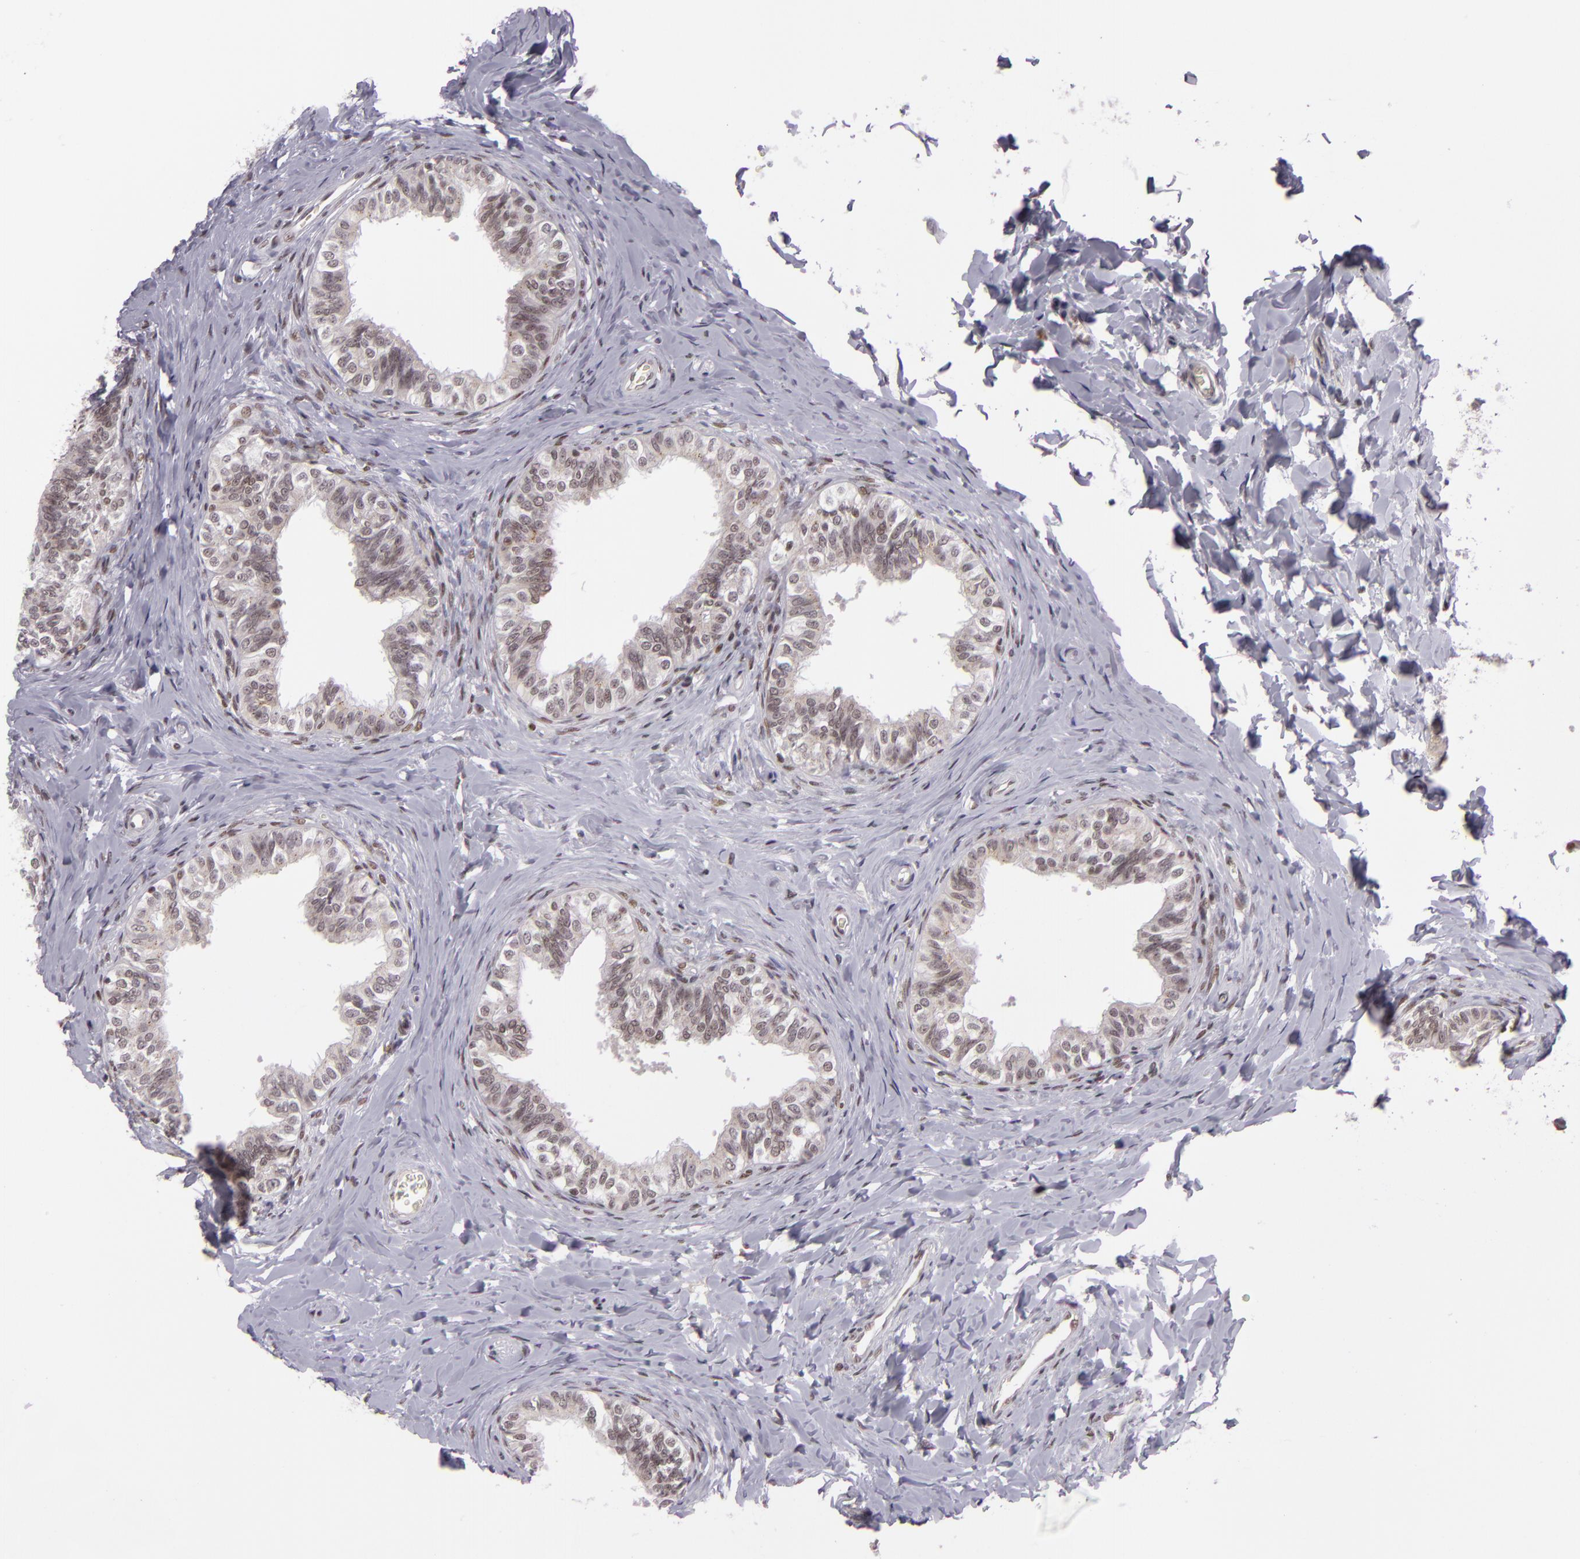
{"staining": {"intensity": "moderate", "quantity": ">75%", "location": "cytoplasmic/membranous,nuclear"}, "tissue": "epididymis", "cell_type": "Glandular cells", "image_type": "normal", "snomed": [{"axis": "morphology", "description": "Normal tissue, NOS"}, {"axis": "topography", "description": "Soft tissue"}, {"axis": "topography", "description": "Epididymis"}], "caption": "The immunohistochemical stain labels moderate cytoplasmic/membranous,nuclear expression in glandular cells of benign epididymis. The protein of interest is stained brown, and the nuclei are stained in blue (DAB (3,3'-diaminobenzidine) IHC with brightfield microscopy, high magnification).", "gene": "ZFX", "patient": {"sex": "male", "age": 26}}